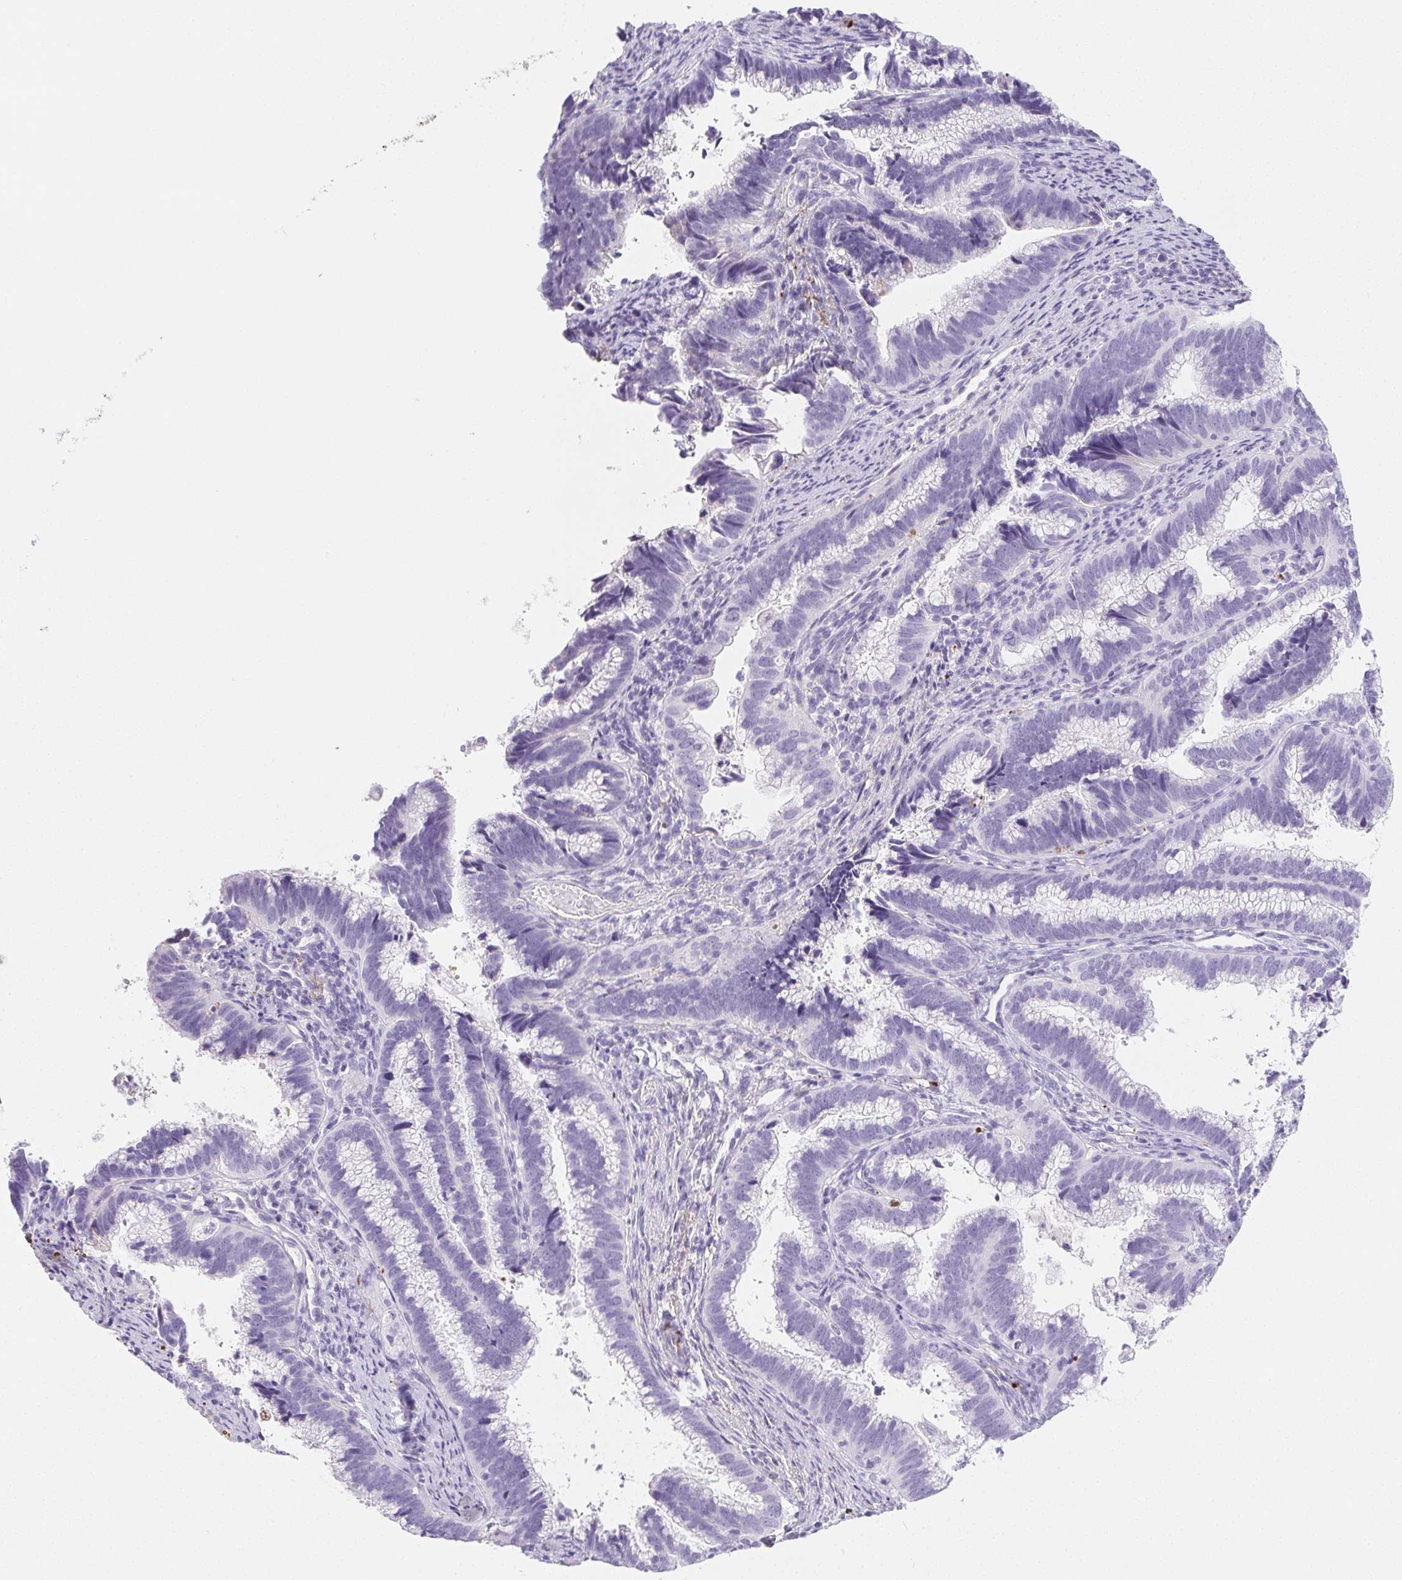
{"staining": {"intensity": "negative", "quantity": "none", "location": "none"}, "tissue": "cervical cancer", "cell_type": "Tumor cells", "image_type": "cancer", "snomed": [{"axis": "morphology", "description": "Adenocarcinoma, NOS"}, {"axis": "topography", "description": "Cervix"}], "caption": "Histopathology image shows no protein expression in tumor cells of cervical cancer tissue.", "gene": "VTN", "patient": {"sex": "female", "age": 61}}